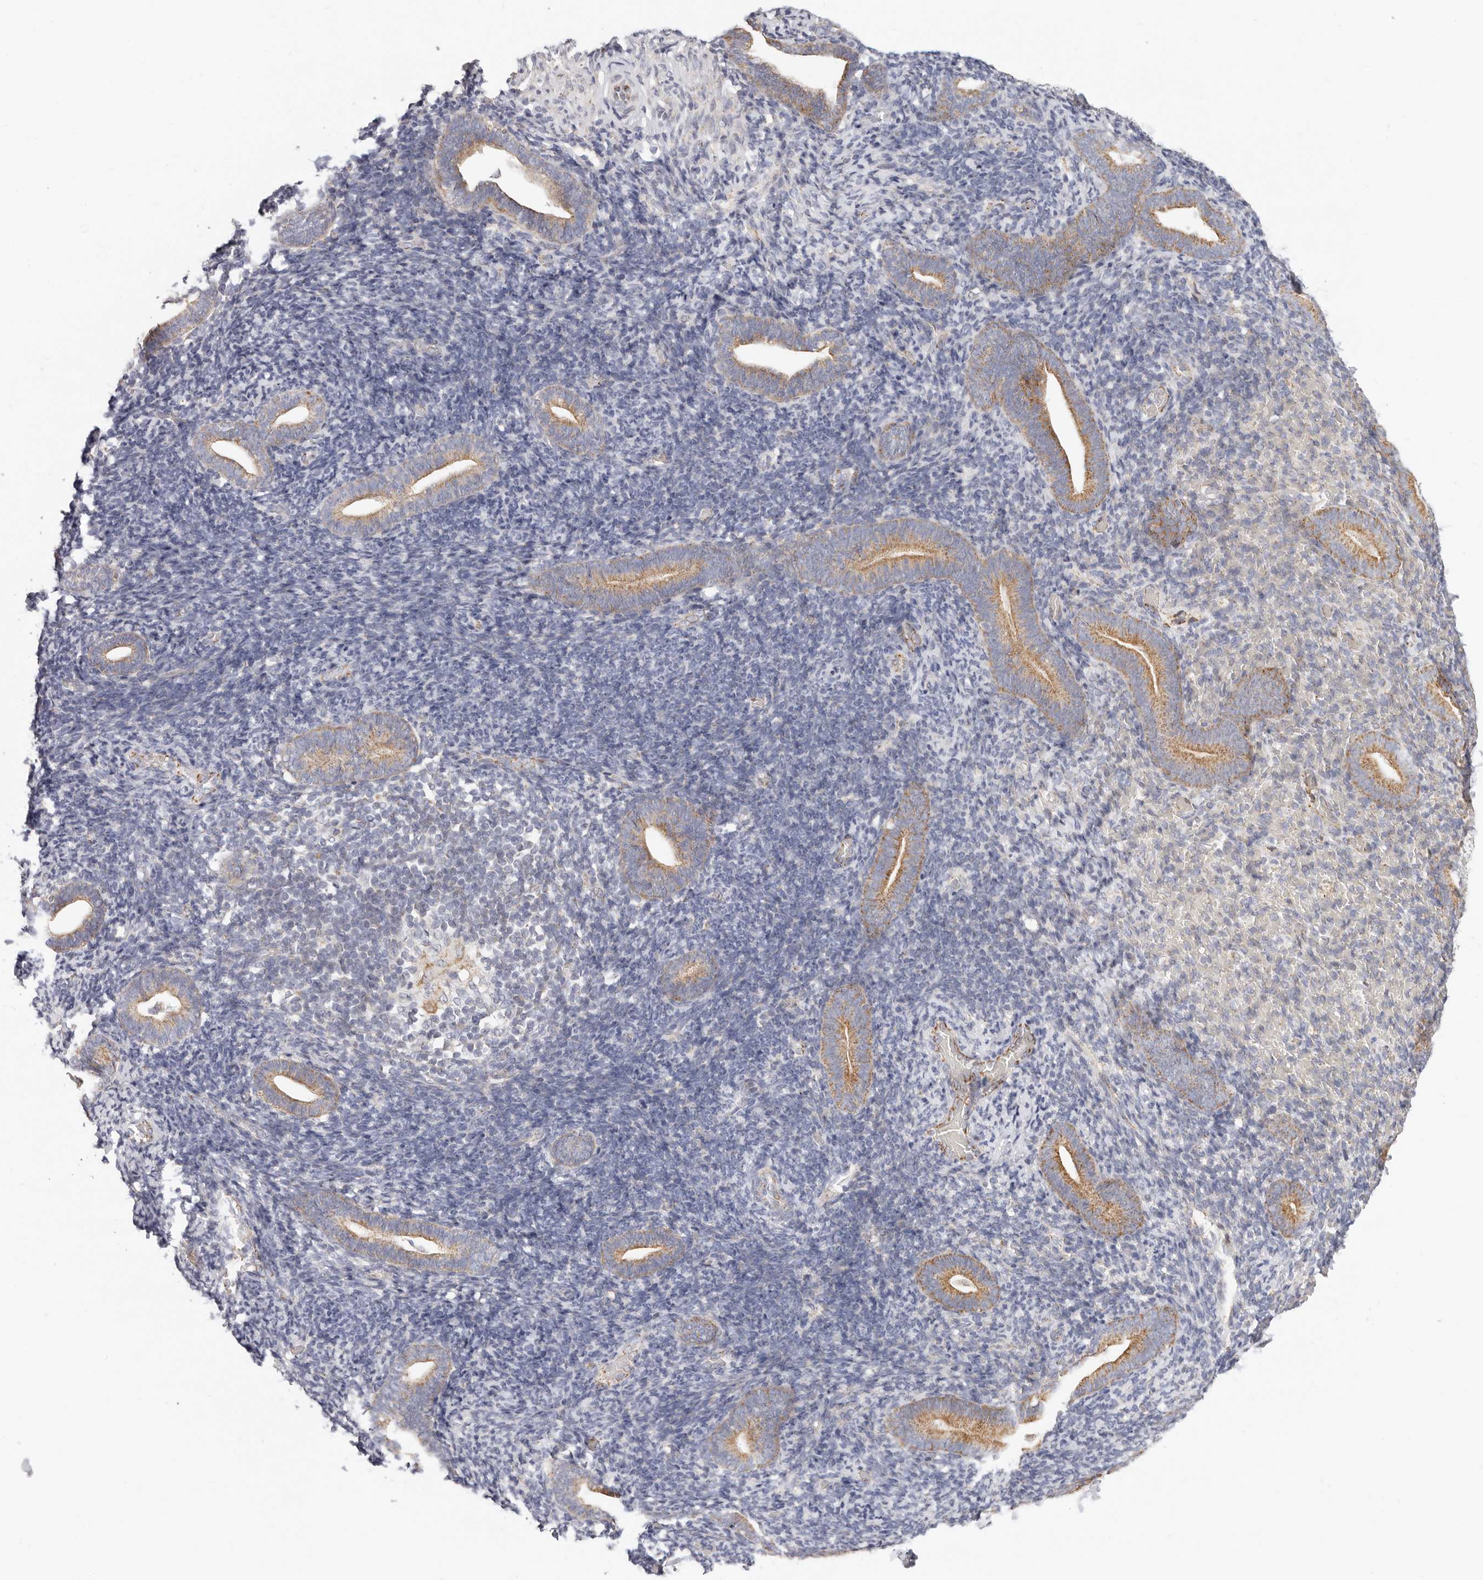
{"staining": {"intensity": "moderate", "quantity": "25%-75%", "location": "cytoplasmic/membranous"}, "tissue": "endometrium", "cell_type": "Cells in endometrial stroma", "image_type": "normal", "snomed": [{"axis": "morphology", "description": "Normal tissue, NOS"}, {"axis": "topography", "description": "Endometrium"}], "caption": "Endometrium stained with immunohistochemistry (IHC) reveals moderate cytoplasmic/membranous positivity in about 25%-75% of cells in endometrial stroma. Using DAB (3,3'-diaminobenzidine) (brown) and hematoxylin (blue) stains, captured at high magnification using brightfield microscopy.", "gene": "AFDN", "patient": {"sex": "female", "age": 51}}